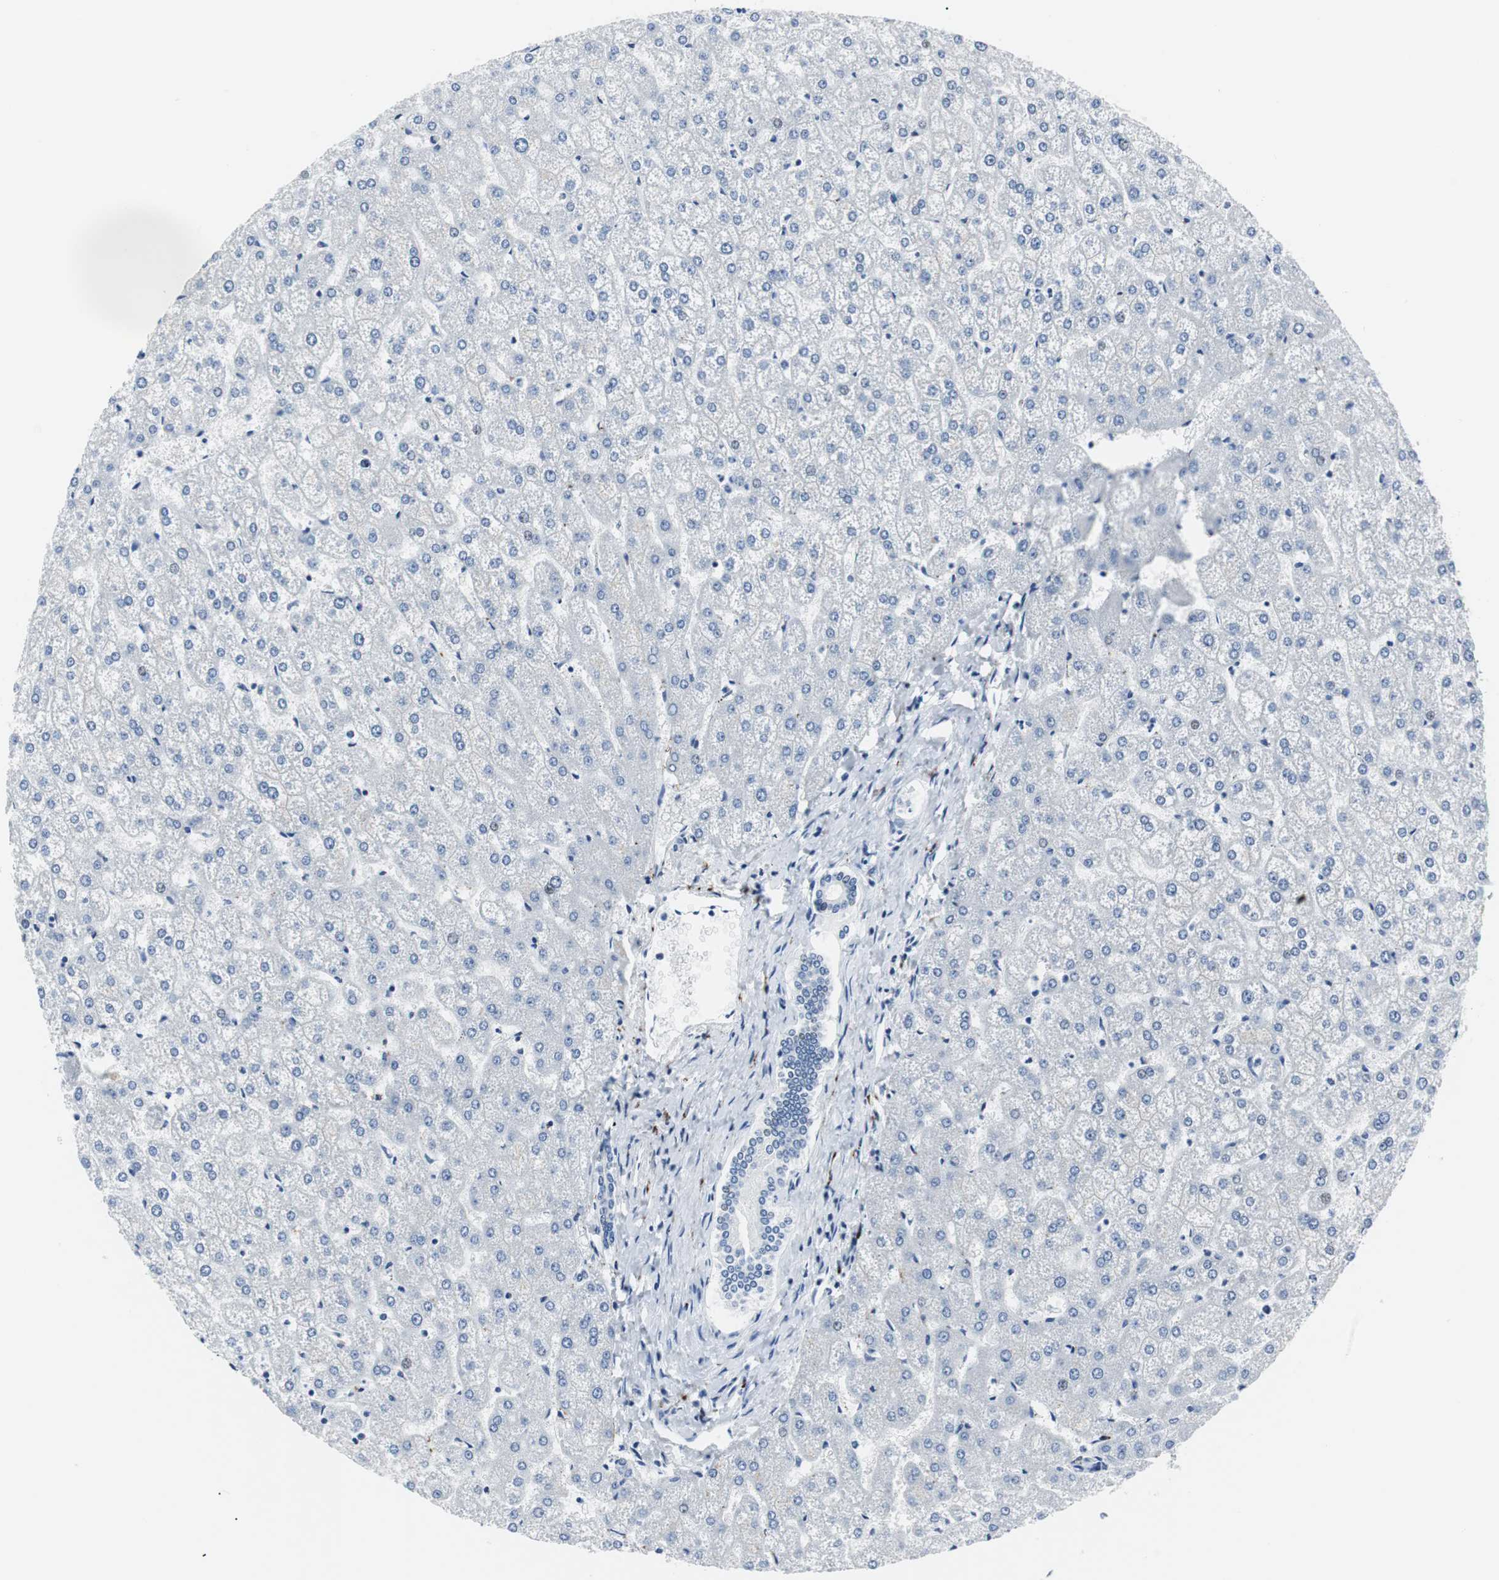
{"staining": {"intensity": "negative", "quantity": "none", "location": "none"}, "tissue": "liver", "cell_type": "Cholangiocytes", "image_type": "normal", "snomed": [{"axis": "morphology", "description": "Normal tissue, NOS"}, {"axis": "topography", "description": "Liver"}], "caption": "Immunohistochemistry image of unremarkable liver: liver stained with DAB reveals no significant protein staining in cholangiocytes.", "gene": "GAP43", "patient": {"sex": "female", "age": 32}}